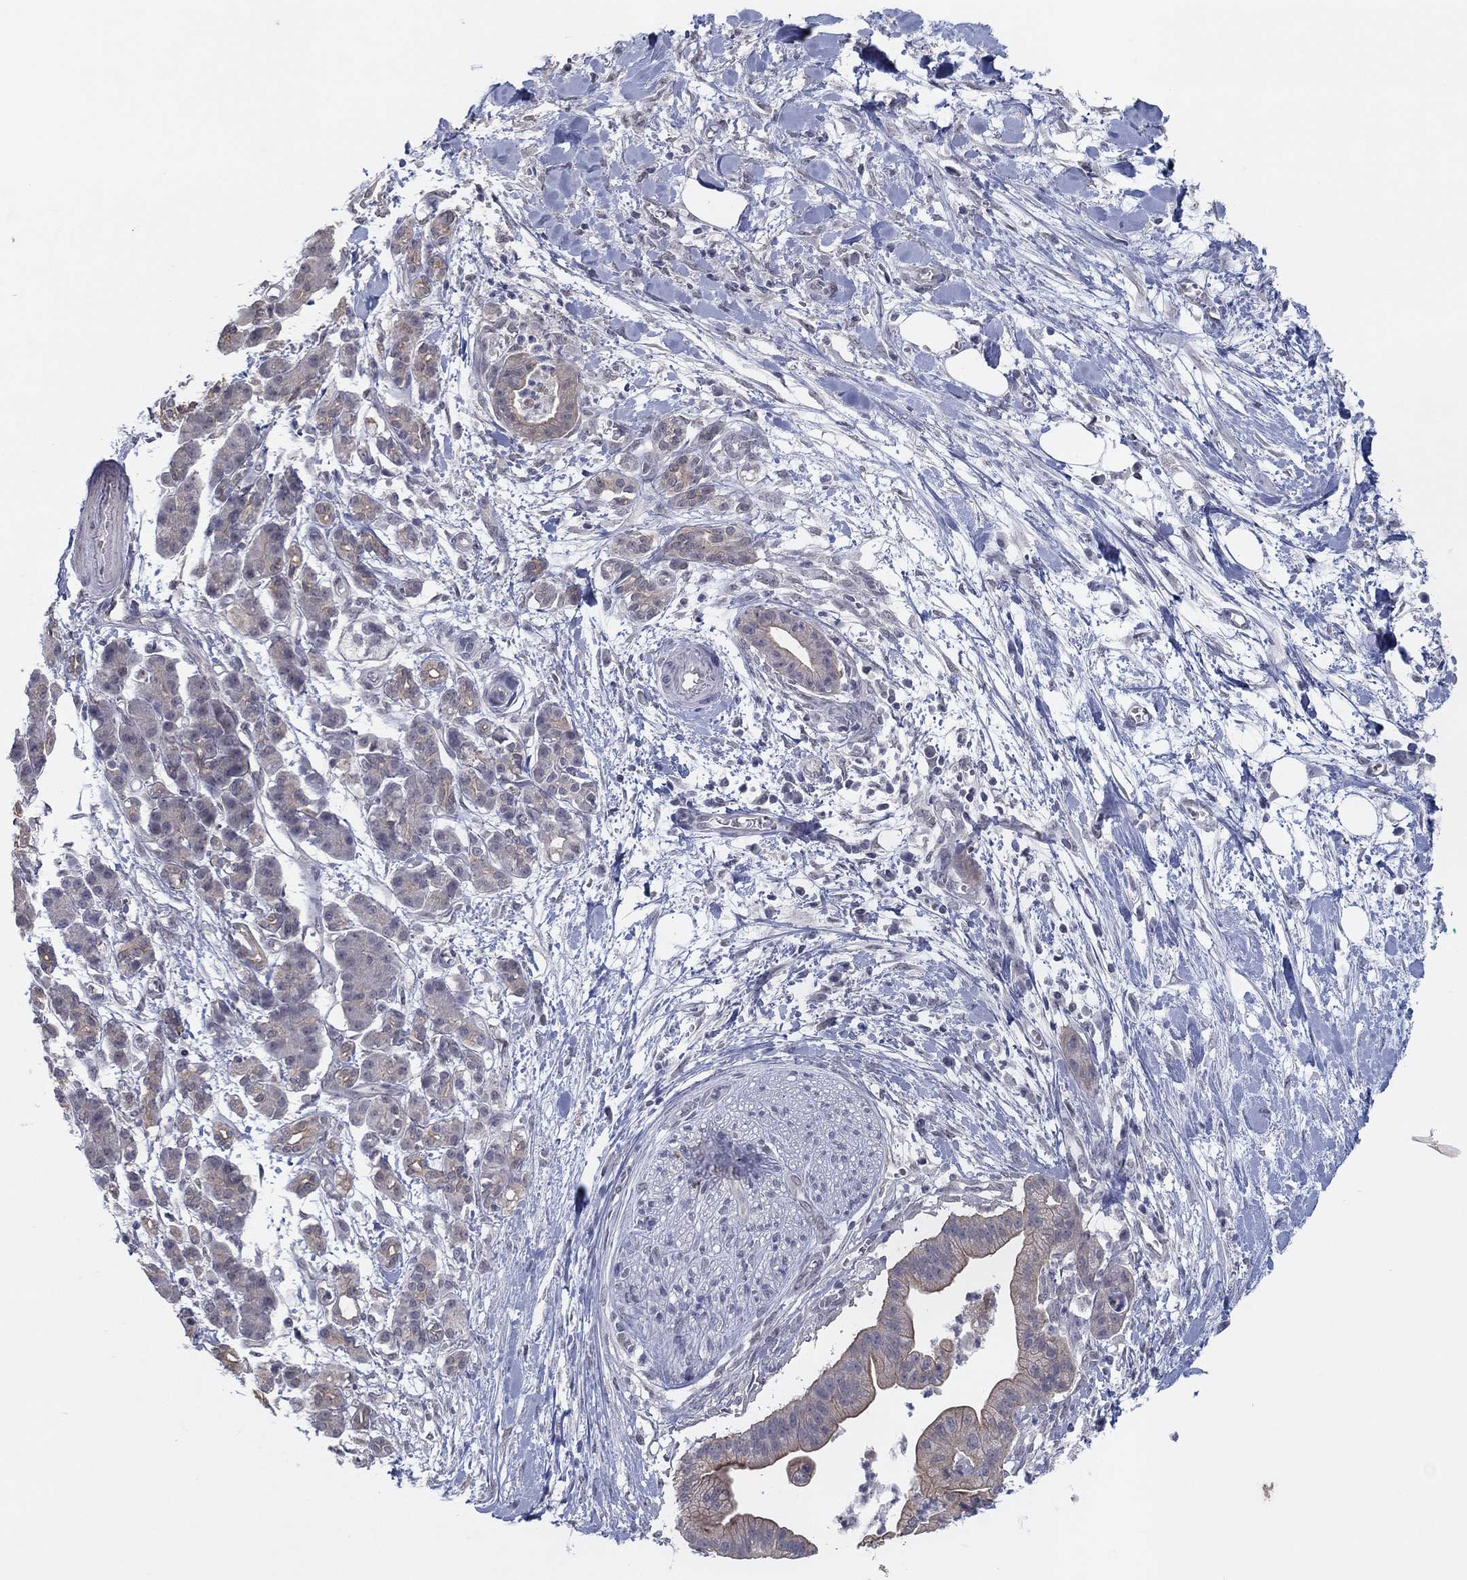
{"staining": {"intensity": "moderate", "quantity": "<25%", "location": "cytoplasmic/membranous"}, "tissue": "pancreatic cancer", "cell_type": "Tumor cells", "image_type": "cancer", "snomed": [{"axis": "morphology", "description": "Normal tissue, NOS"}, {"axis": "morphology", "description": "Adenocarcinoma, NOS"}, {"axis": "topography", "description": "Lymph node"}, {"axis": "topography", "description": "Pancreas"}], "caption": "Tumor cells display moderate cytoplasmic/membranous staining in approximately <25% of cells in pancreatic adenocarcinoma.", "gene": "SLC22A2", "patient": {"sex": "female", "age": 58}}